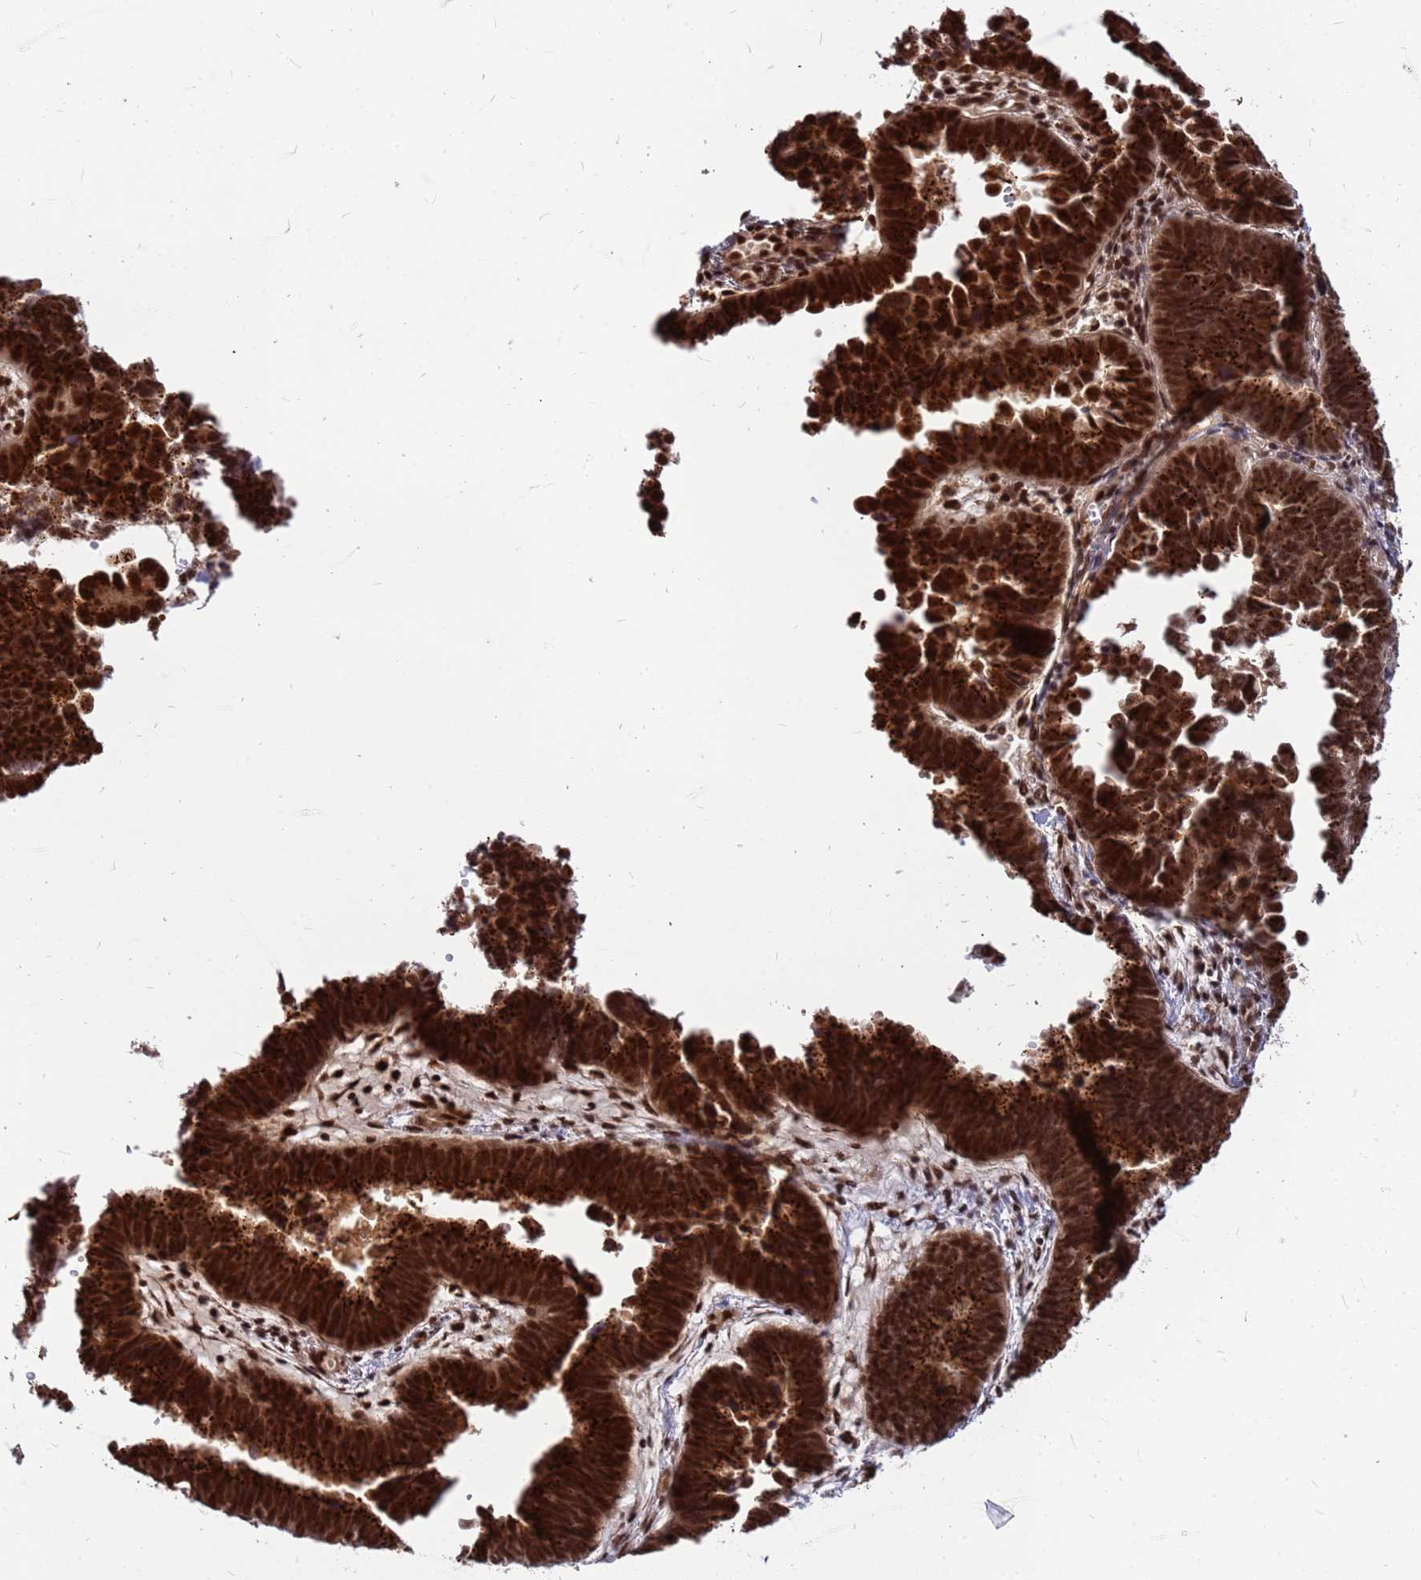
{"staining": {"intensity": "strong", "quantity": ">75%", "location": "cytoplasmic/membranous,nuclear"}, "tissue": "endometrial cancer", "cell_type": "Tumor cells", "image_type": "cancer", "snomed": [{"axis": "morphology", "description": "Adenocarcinoma, NOS"}, {"axis": "topography", "description": "Endometrium"}], "caption": "Human adenocarcinoma (endometrial) stained for a protein (brown) reveals strong cytoplasmic/membranous and nuclear positive positivity in about >75% of tumor cells.", "gene": "NCBP2", "patient": {"sex": "female", "age": 75}}